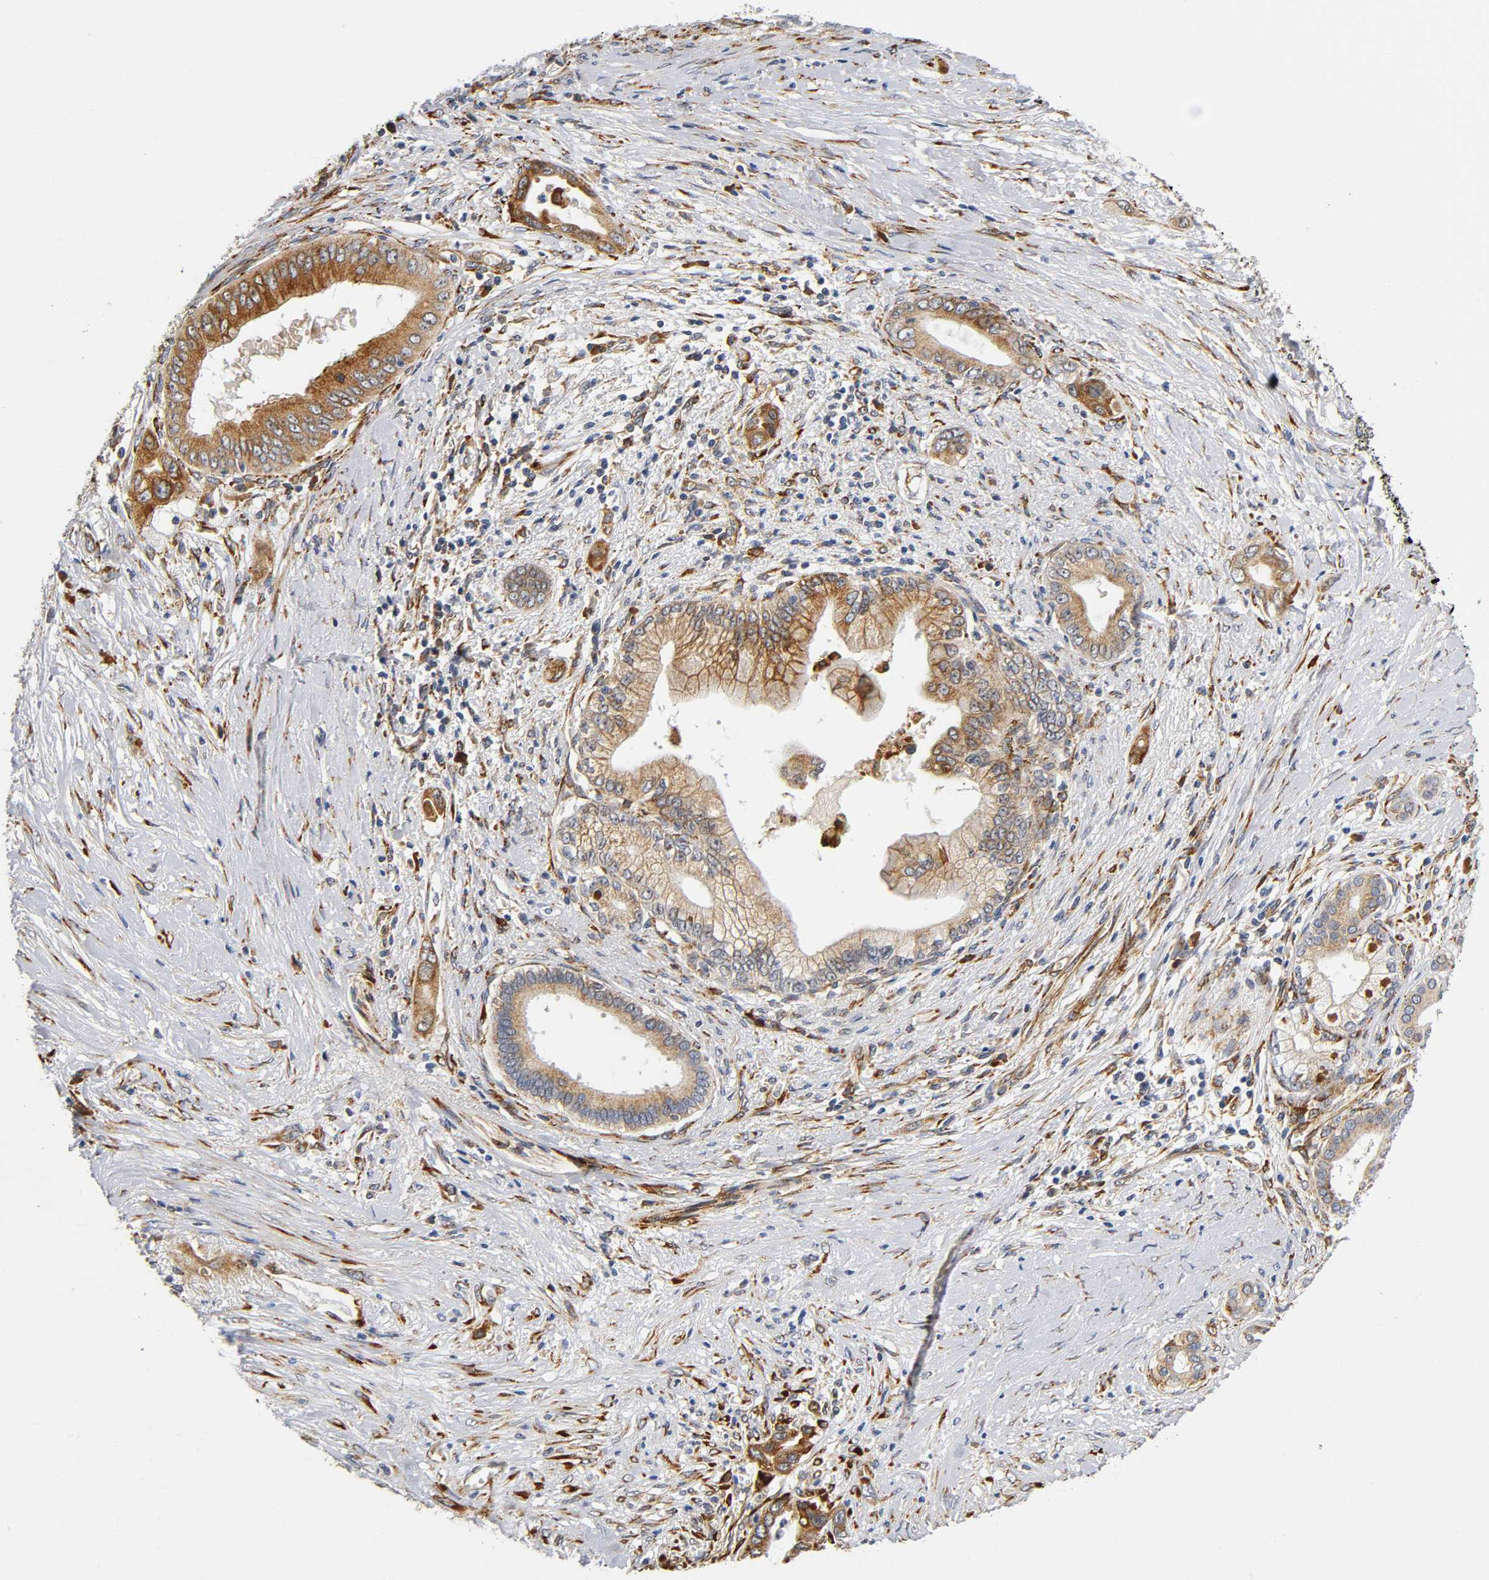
{"staining": {"intensity": "moderate", "quantity": ">75%", "location": "cytoplasmic/membranous"}, "tissue": "pancreatic cancer", "cell_type": "Tumor cells", "image_type": "cancer", "snomed": [{"axis": "morphology", "description": "Adenocarcinoma, NOS"}, {"axis": "topography", "description": "Pancreas"}], "caption": "Pancreatic adenocarcinoma stained for a protein (brown) displays moderate cytoplasmic/membranous positive positivity in approximately >75% of tumor cells.", "gene": "SOS2", "patient": {"sex": "male", "age": 59}}